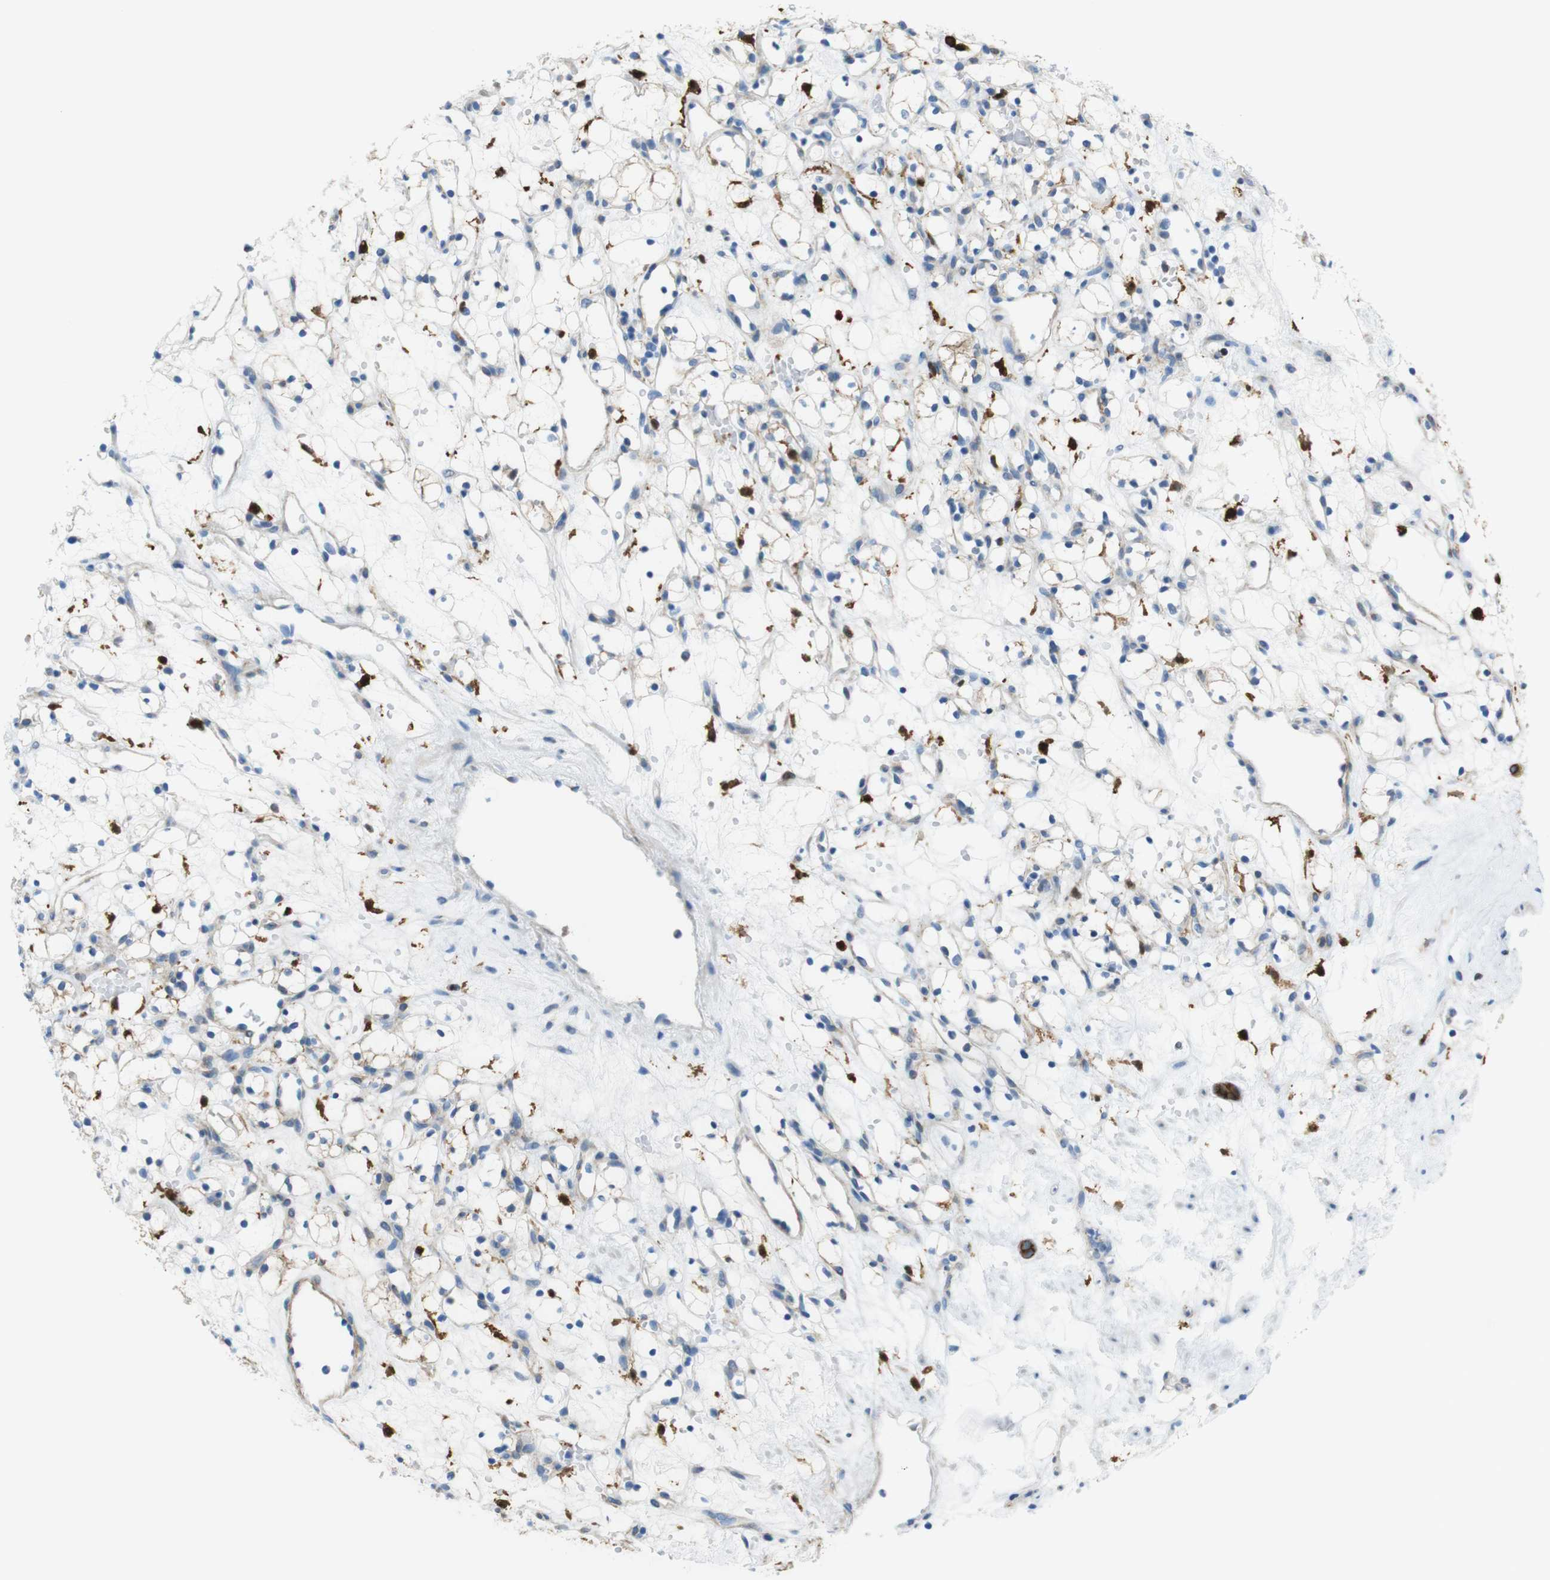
{"staining": {"intensity": "weak", "quantity": "<25%", "location": "cytoplasmic/membranous"}, "tissue": "renal cancer", "cell_type": "Tumor cells", "image_type": "cancer", "snomed": [{"axis": "morphology", "description": "Adenocarcinoma, NOS"}, {"axis": "topography", "description": "Kidney"}], "caption": "Immunohistochemical staining of human adenocarcinoma (renal) exhibits no significant expression in tumor cells.", "gene": "CLMN", "patient": {"sex": "female", "age": 60}}